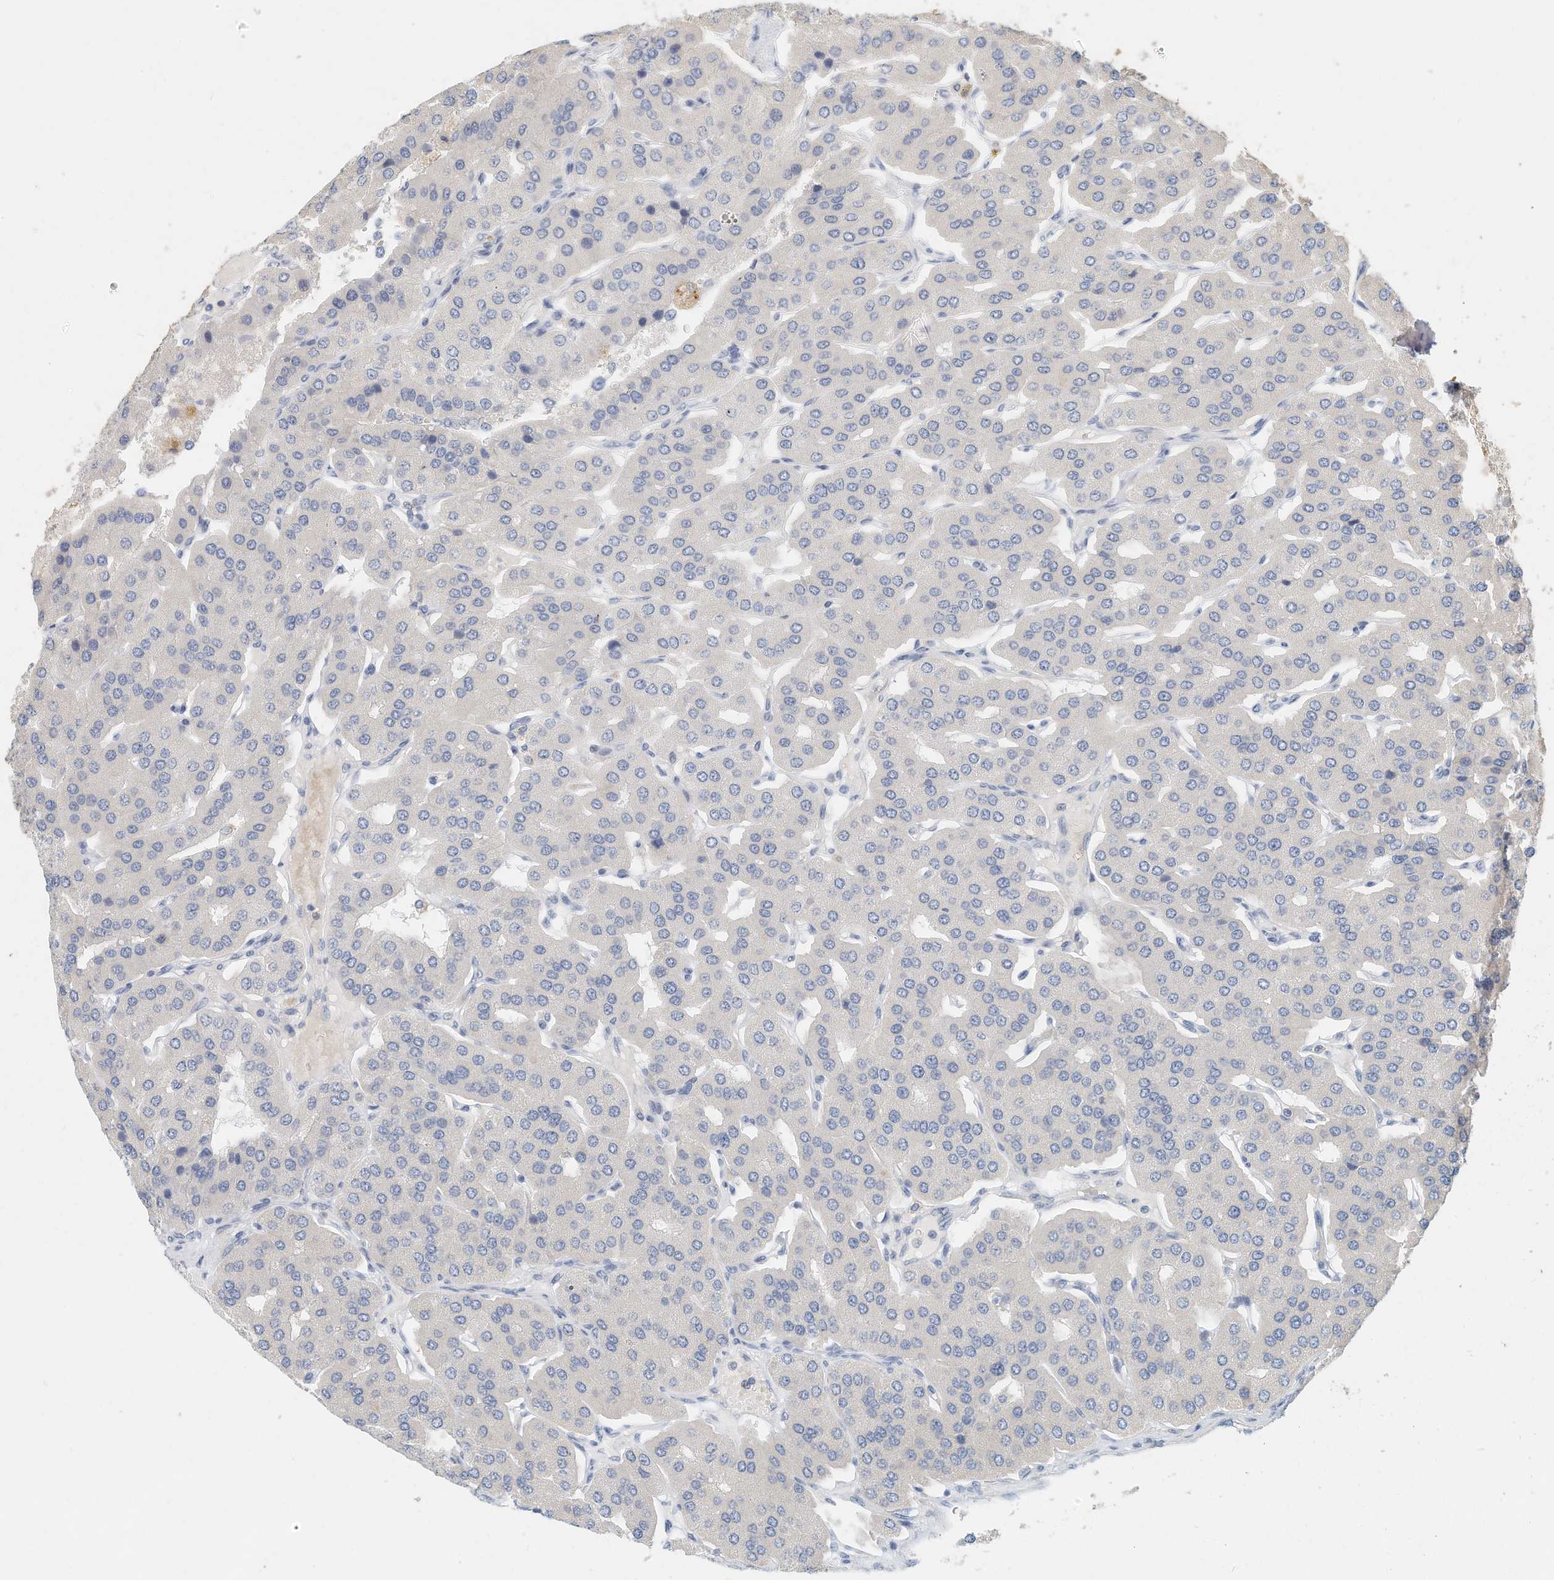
{"staining": {"intensity": "negative", "quantity": "none", "location": "none"}, "tissue": "parathyroid gland", "cell_type": "Glandular cells", "image_type": "normal", "snomed": [{"axis": "morphology", "description": "Normal tissue, NOS"}, {"axis": "morphology", "description": "Adenoma, NOS"}, {"axis": "topography", "description": "Parathyroid gland"}], "caption": "The micrograph shows no staining of glandular cells in normal parathyroid gland.", "gene": "MICAL1", "patient": {"sex": "female", "age": 86}}